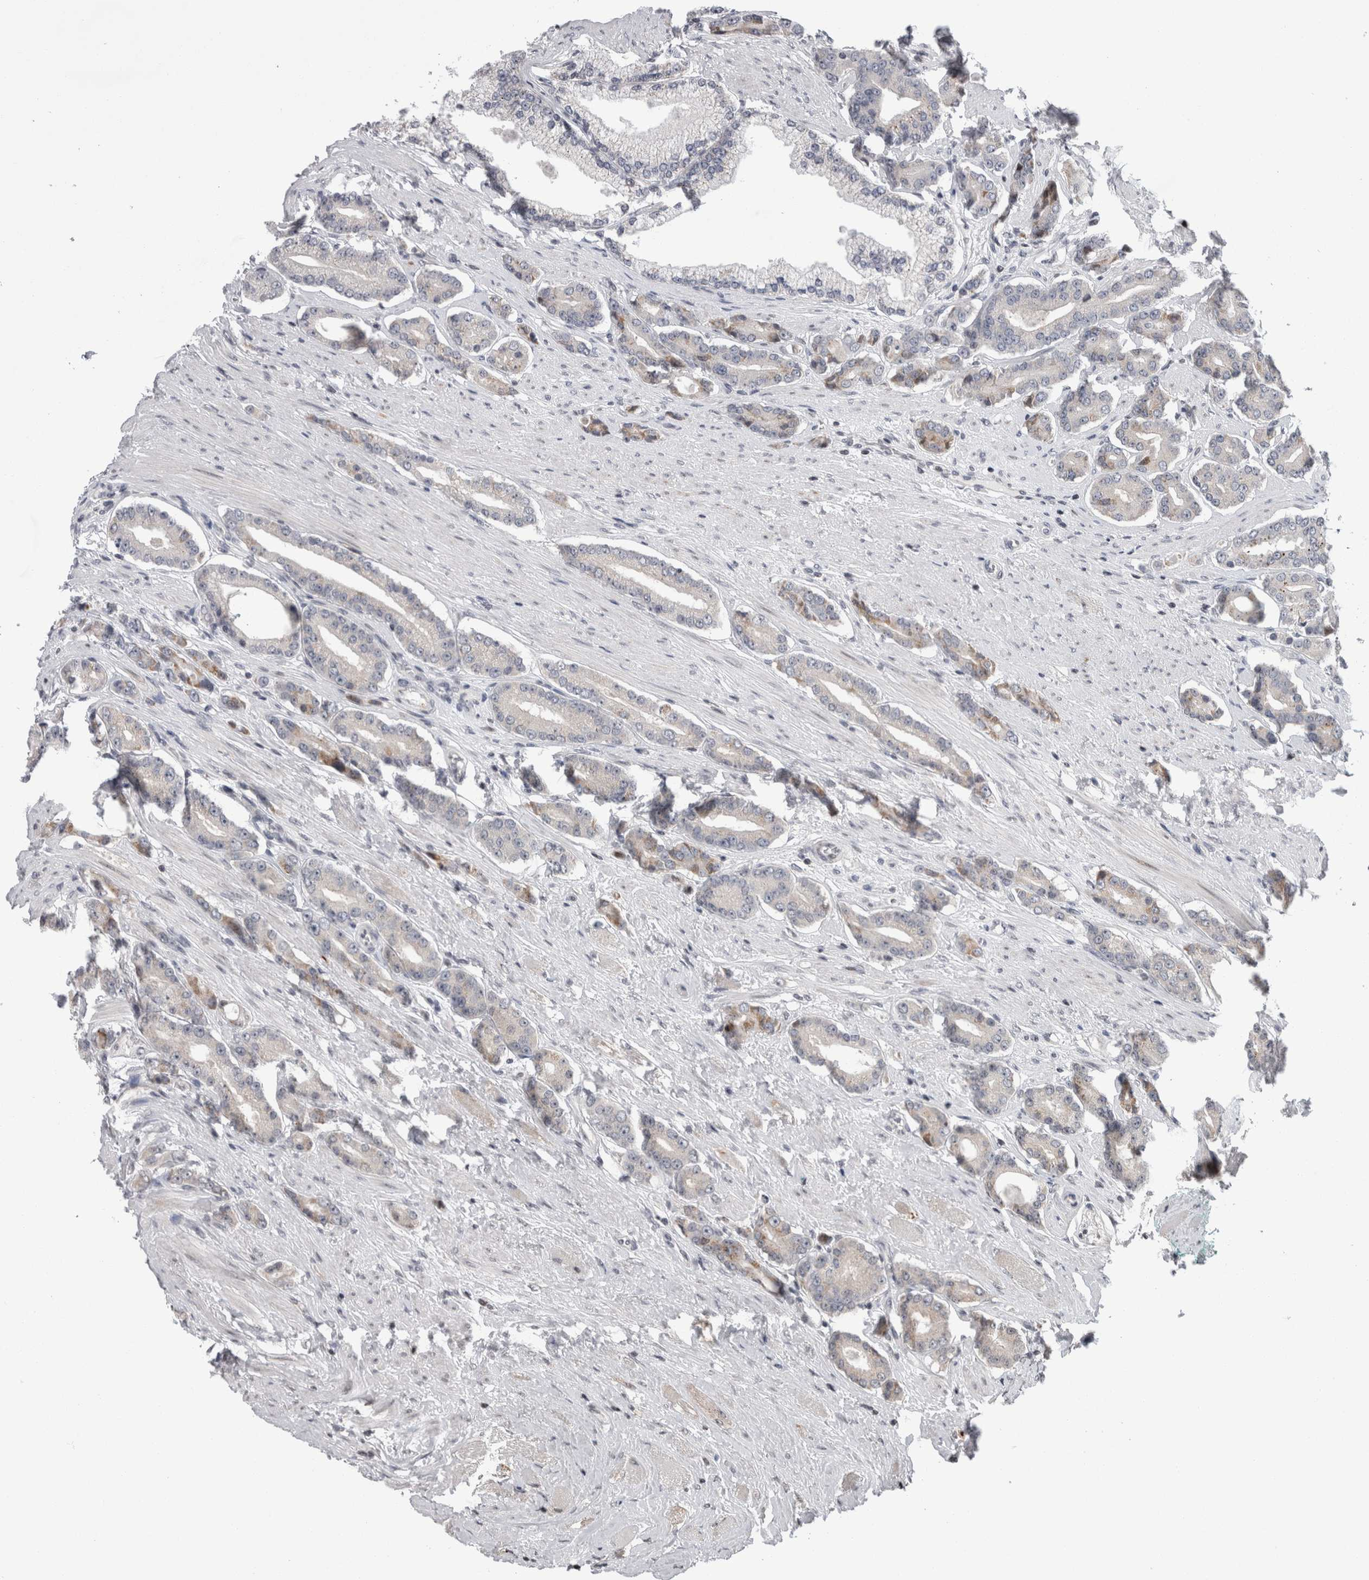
{"staining": {"intensity": "negative", "quantity": "none", "location": "none"}, "tissue": "prostate cancer", "cell_type": "Tumor cells", "image_type": "cancer", "snomed": [{"axis": "morphology", "description": "Adenocarcinoma, High grade"}, {"axis": "topography", "description": "Prostate"}], "caption": "DAB immunohistochemical staining of human prostate cancer demonstrates no significant positivity in tumor cells.", "gene": "ZBTB11", "patient": {"sex": "male", "age": 71}}